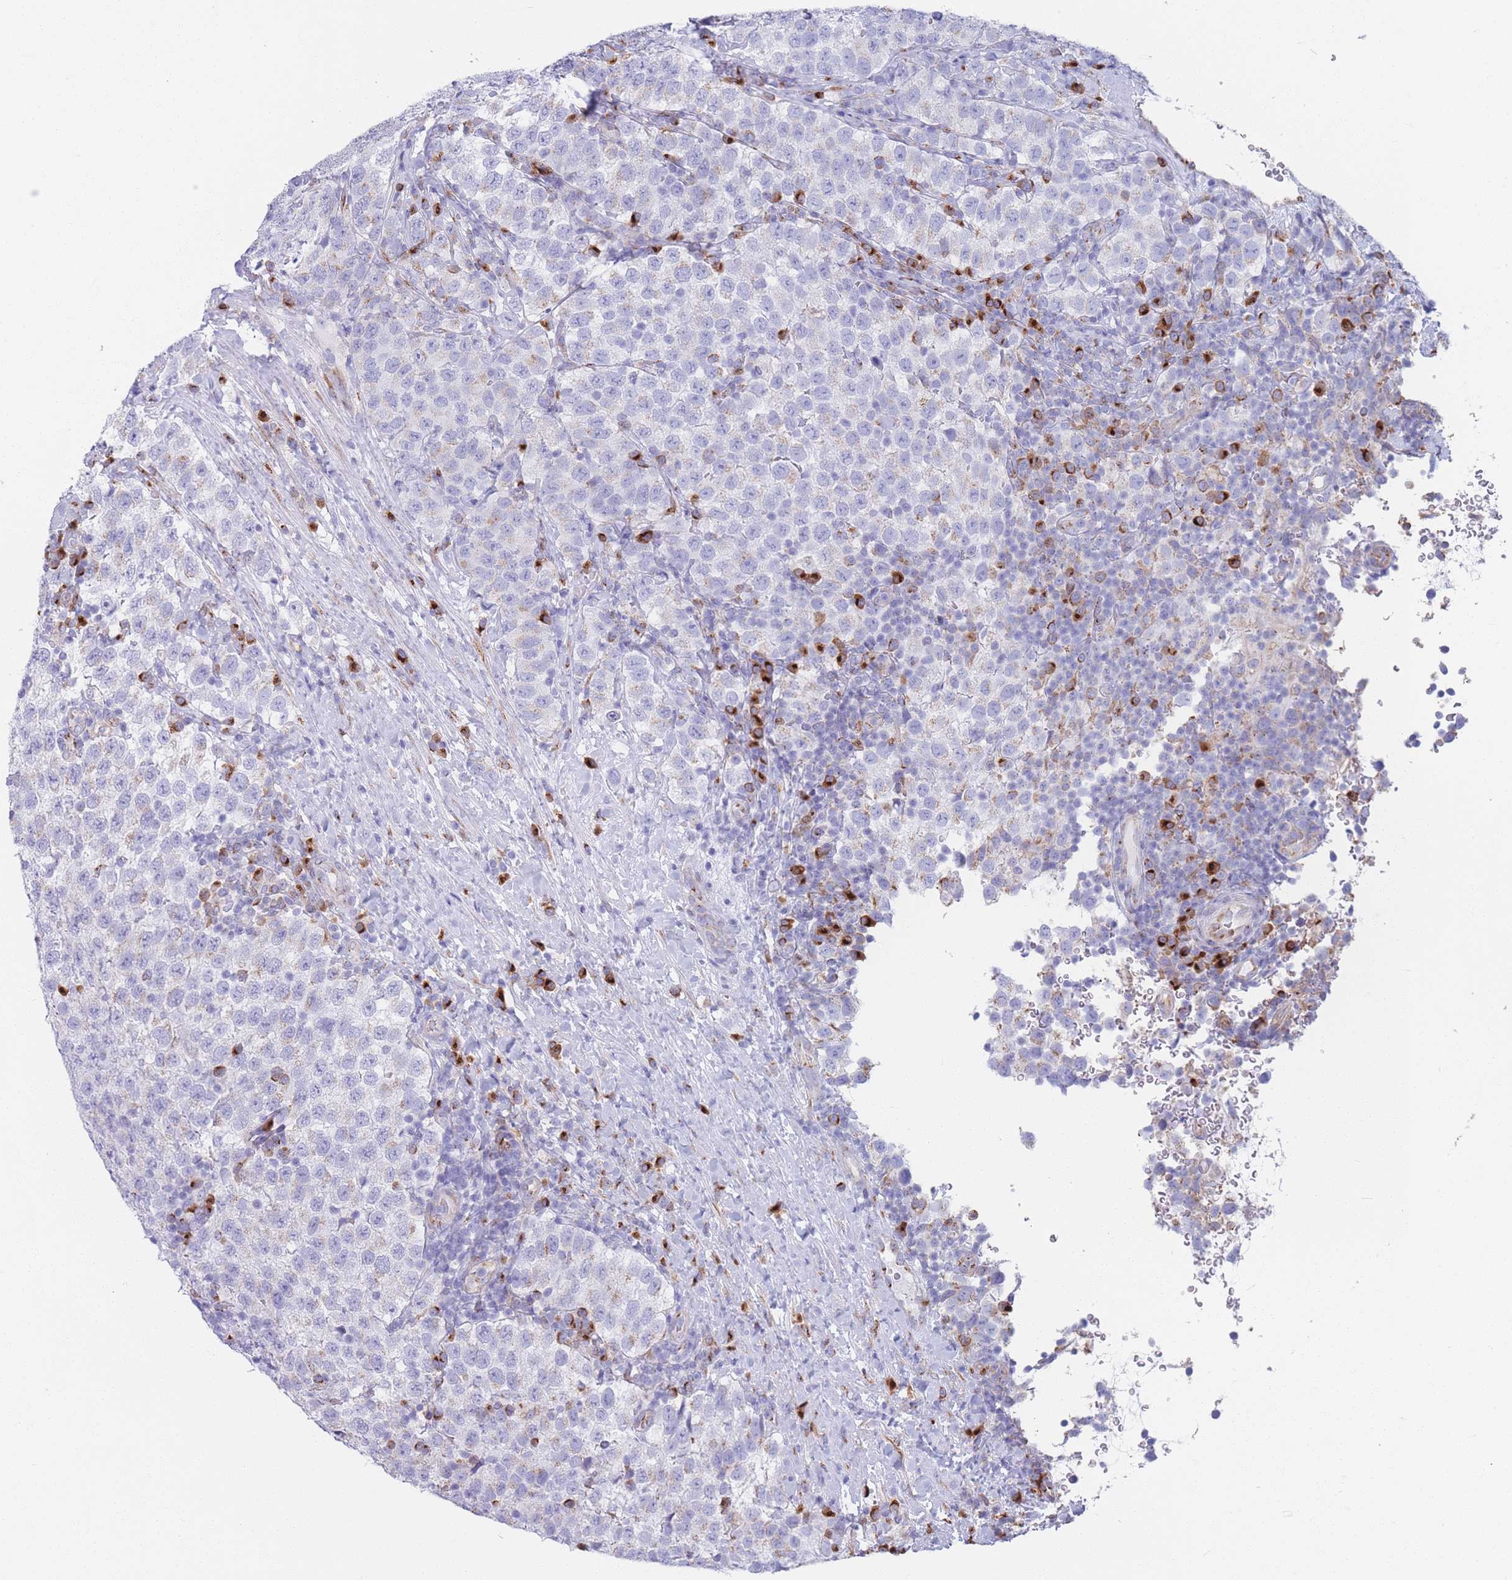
{"staining": {"intensity": "negative", "quantity": "none", "location": "none"}, "tissue": "testis cancer", "cell_type": "Tumor cells", "image_type": "cancer", "snomed": [{"axis": "morphology", "description": "Seminoma, NOS"}, {"axis": "topography", "description": "Testis"}], "caption": "There is no significant expression in tumor cells of testis cancer (seminoma).", "gene": "MRPL30", "patient": {"sex": "male", "age": 34}}